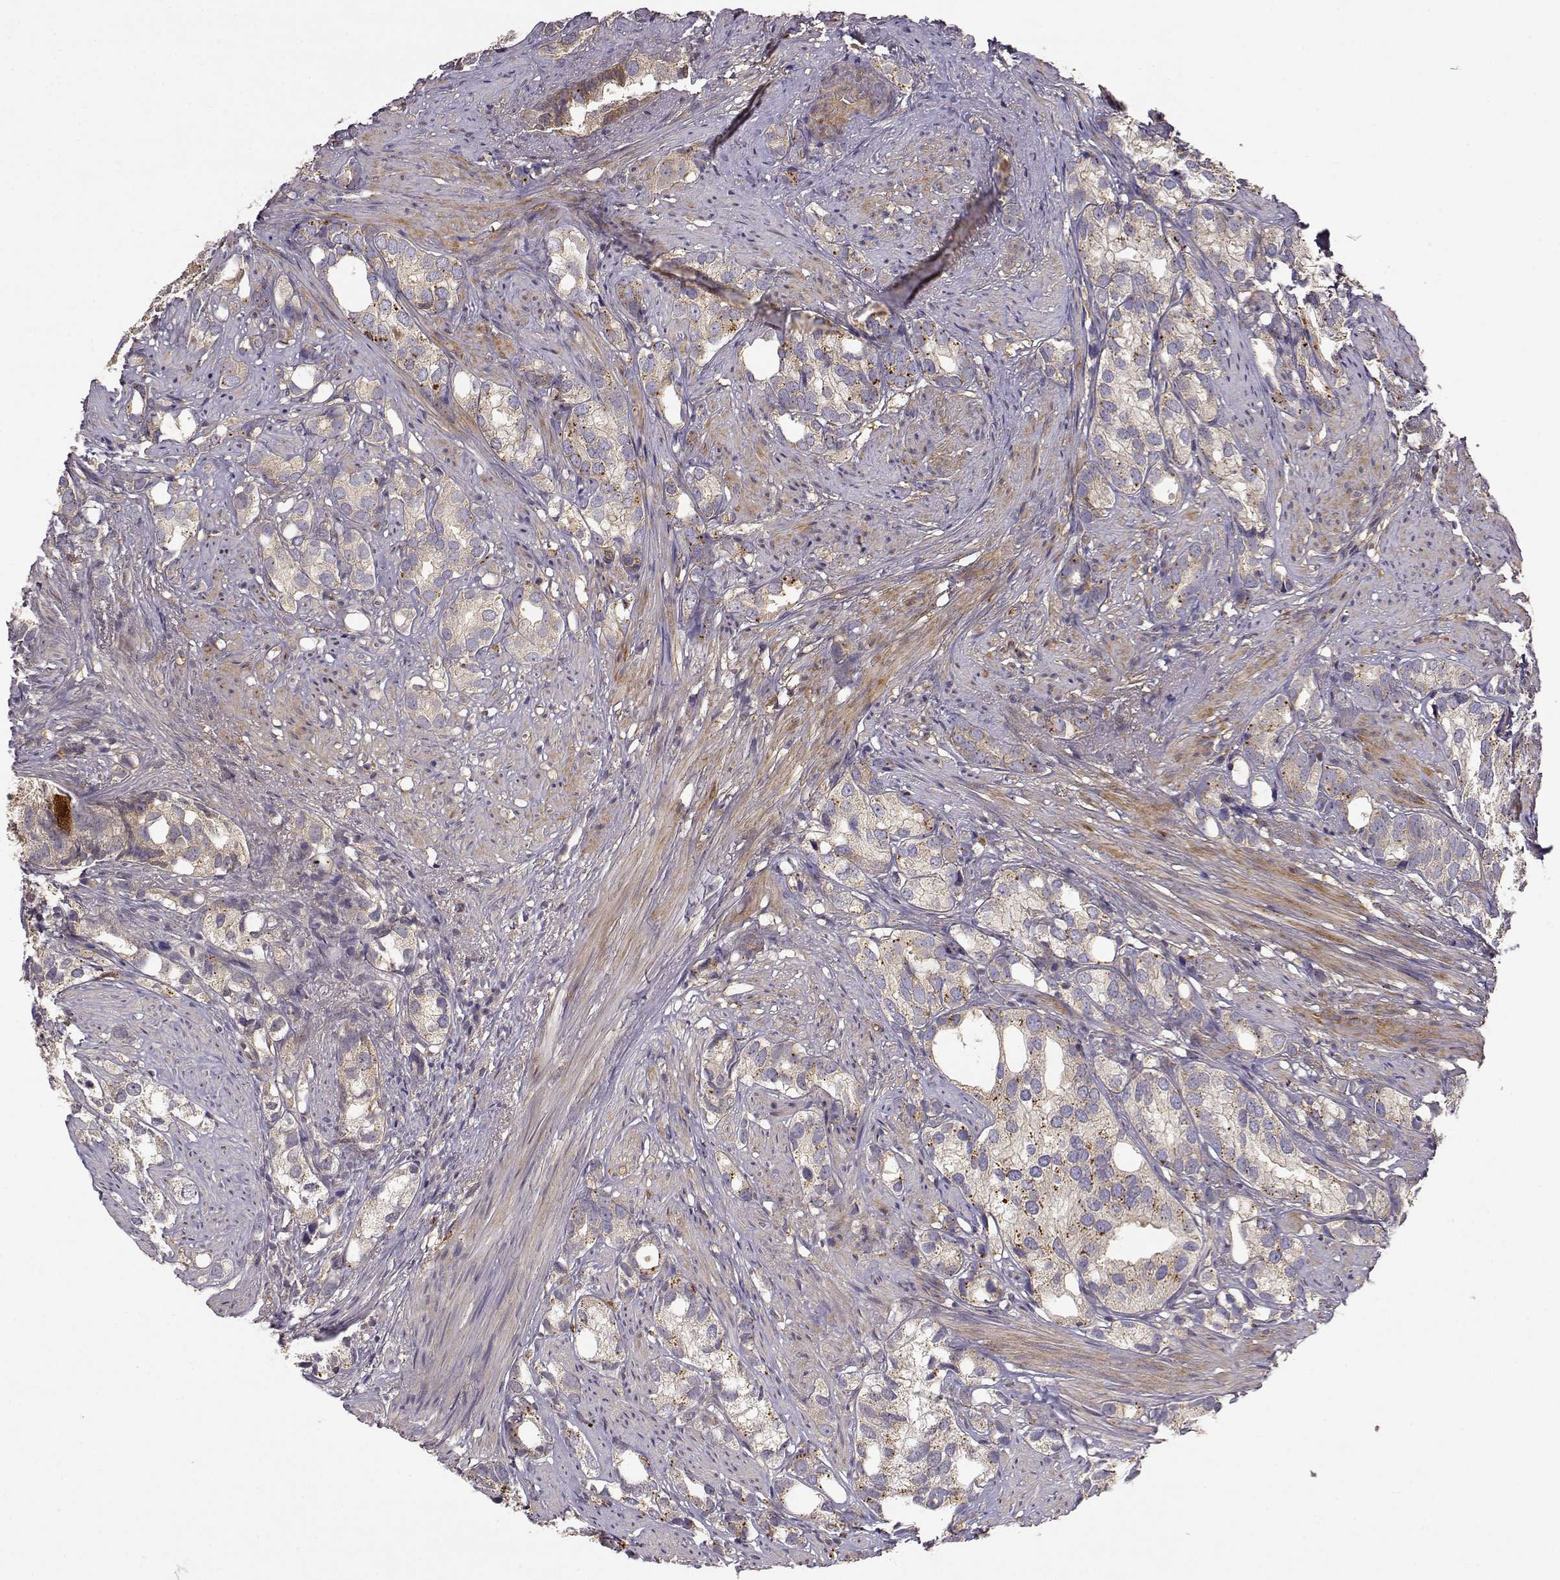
{"staining": {"intensity": "weak", "quantity": ">75%", "location": "cytoplasmic/membranous"}, "tissue": "prostate cancer", "cell_type": "Tumor cells", "image_type": "cancer", "snomed": [{"axis": "morphology", "description": "Adenocarcinoma, High grade"}, {"axis": "topography", "description": "Prostate"}], "caption": "Protein expression analysis of high-grade adenocarcinoma (prostate) demonstrates weak cytoplasmic/membranous positivity in approximately >75% of tumor cells. The staining was performed using DAB to visualize the protein expression in brown, while the nuclei were stained in blue with hematoxylin (Magnification: 20x).", "gene": "CRIM1", "patient": {"sex": "male", "age": 82}}